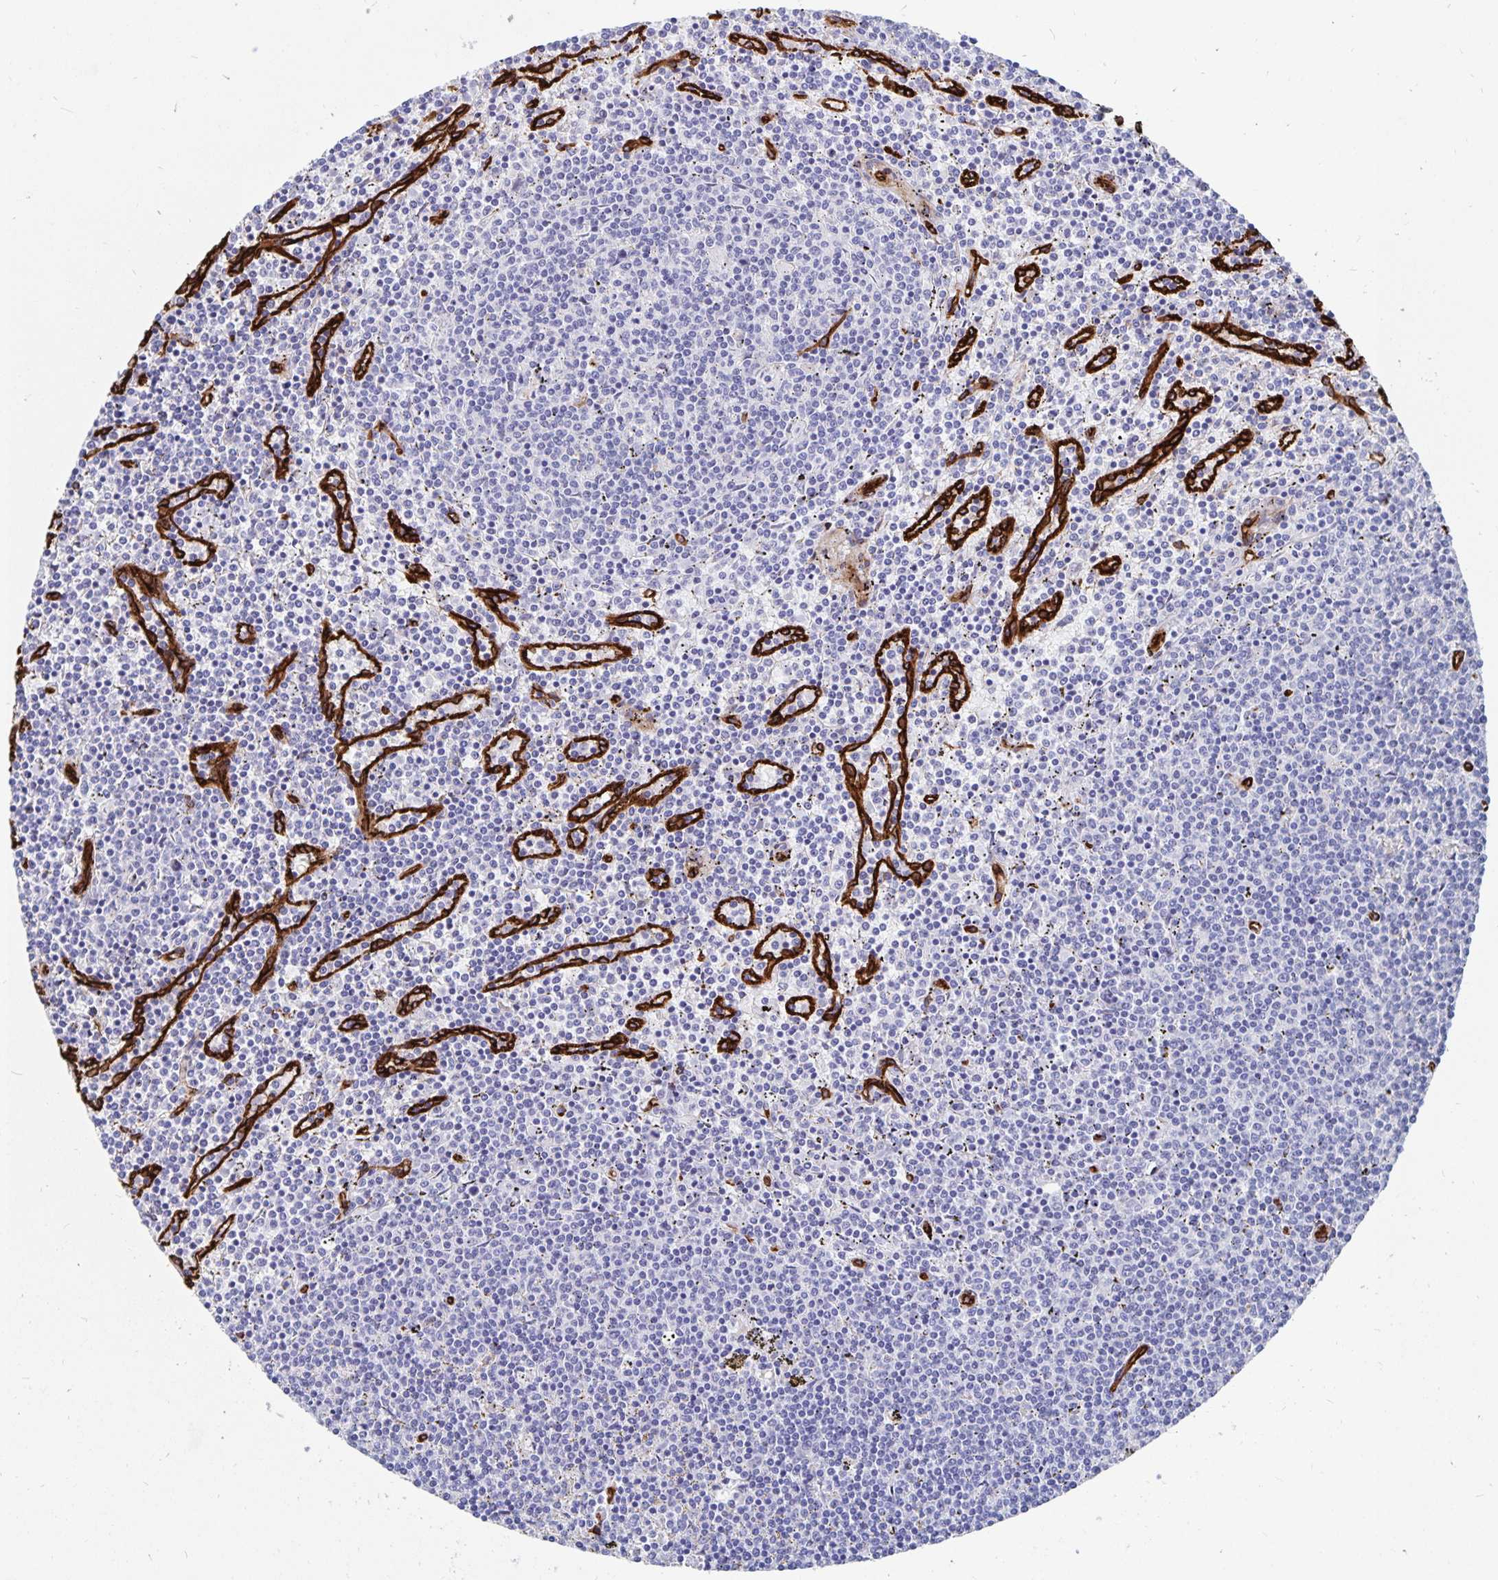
{"staining": {"intensity": "negative", "quantity": "none", "location": "none"}, "tissue": "lymphoma", "cell_type": "Tumor cells", "image_type": "cancer", "snomed": [{"axis": "morphology", "description": "Malignant lymphoma, non-Hodgkin's type, Low grade"}, {"axis": "topography", "description": "Spleen"}], "caption": "Human low-grade malignant lymphoma, non-Hodgkin's type stained for a protein using immunohistochemistry (IHC) demonstrates no positivity in tumor cells.", "gene": "DCHS2", "patient": {"sex": "female", "age": 50}}